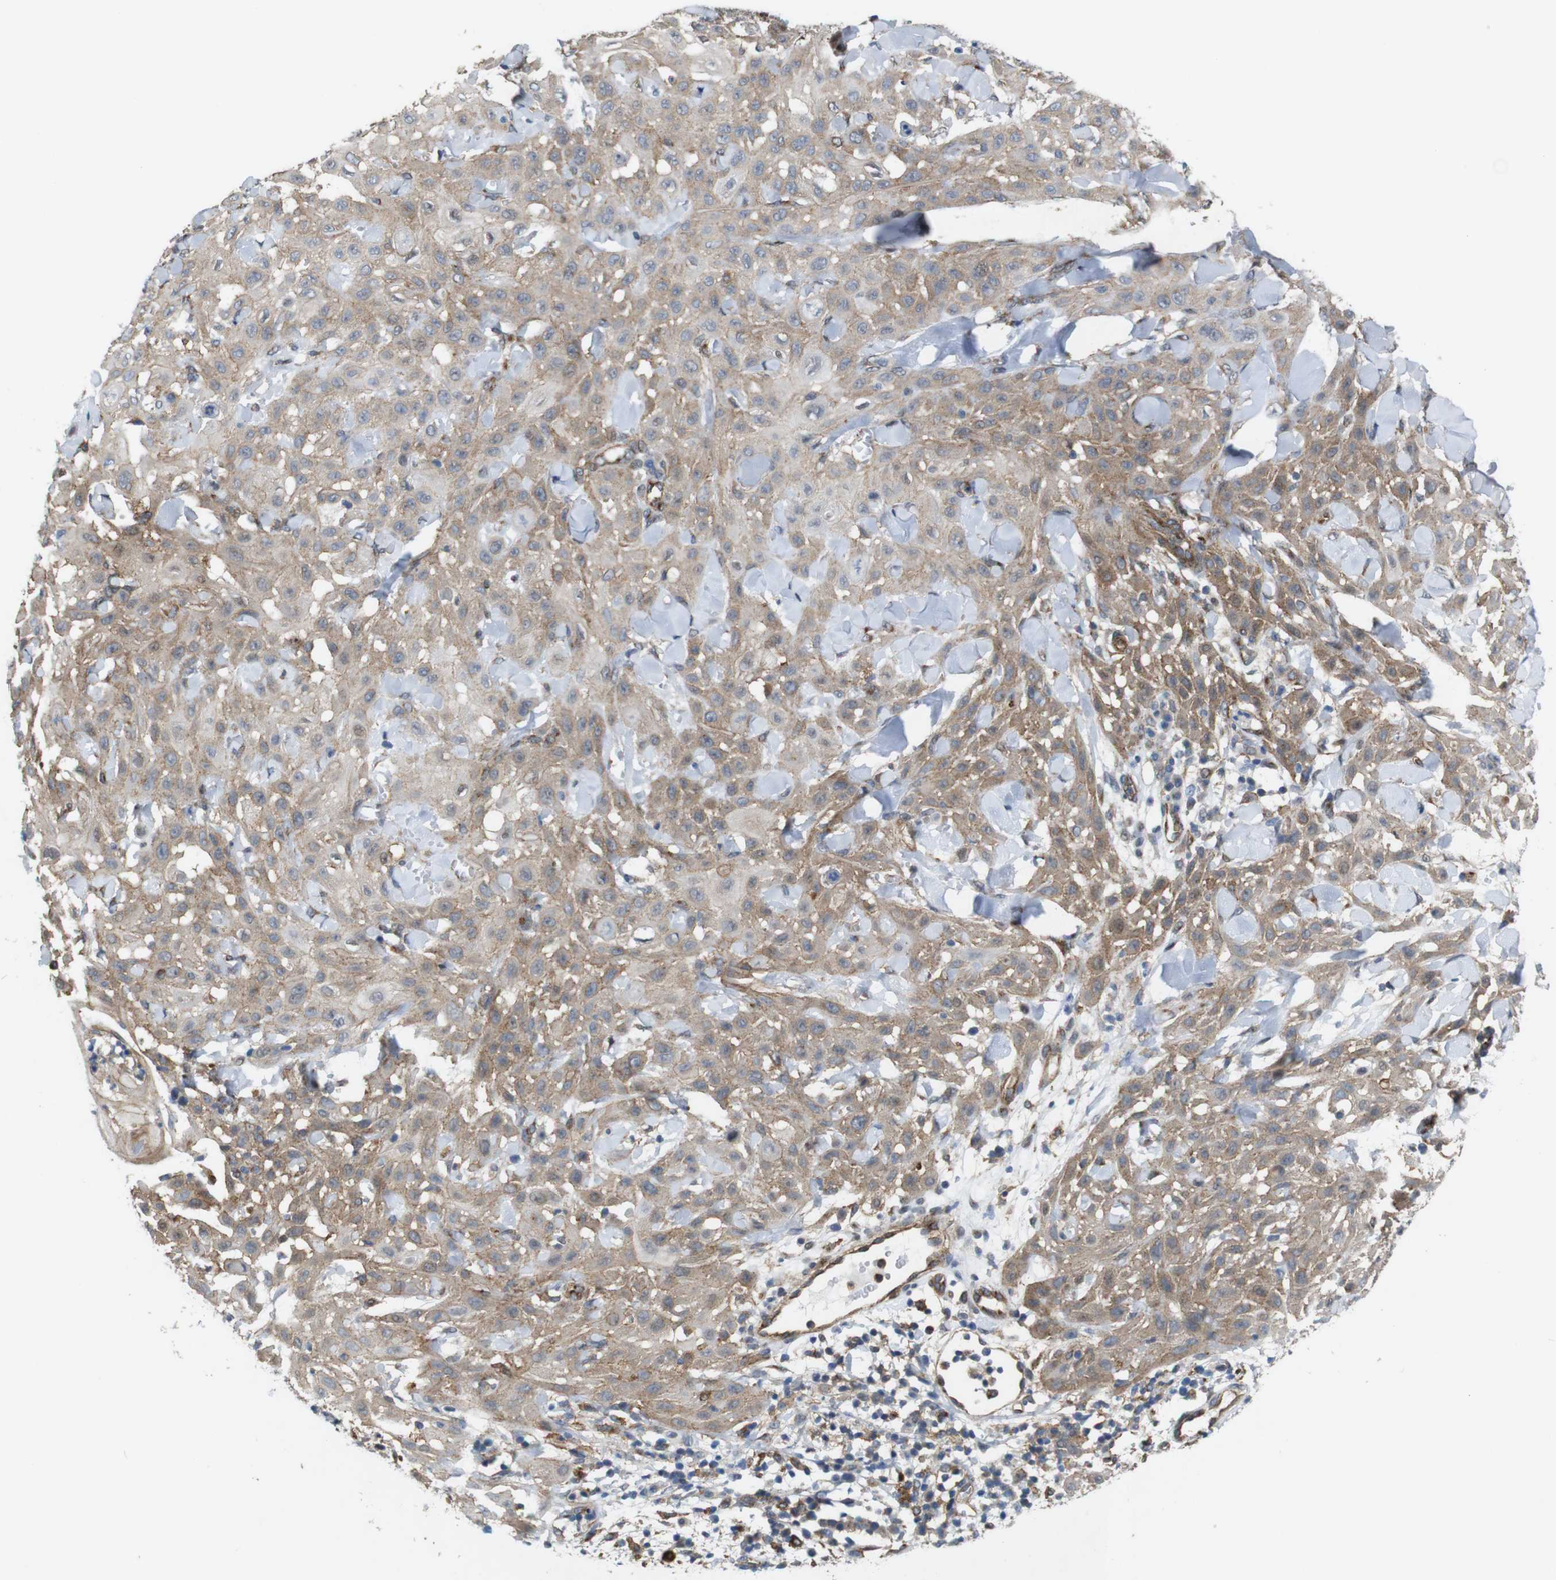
{"staining": {"intensity": "weak", "quantity": ">75%", "location": "cytoplasmic/membranous"}, "tissue": "skin cancer", "cell_type": "Tumor cells", "image_type": "cancer", "snomed": [{"axis": "morphology", "description": "Squamous cell carcinoma, NOS"}, {"axis": "topography", "description": "Skin"}], "caption": "Human skin cancer stained for a protein (brown) reveals weak cytoplasmic/membranous positive positivity in about >75% of tumor cells.", "gene": "PTGER4", "patient": {"sex": "male", "age": 24}}